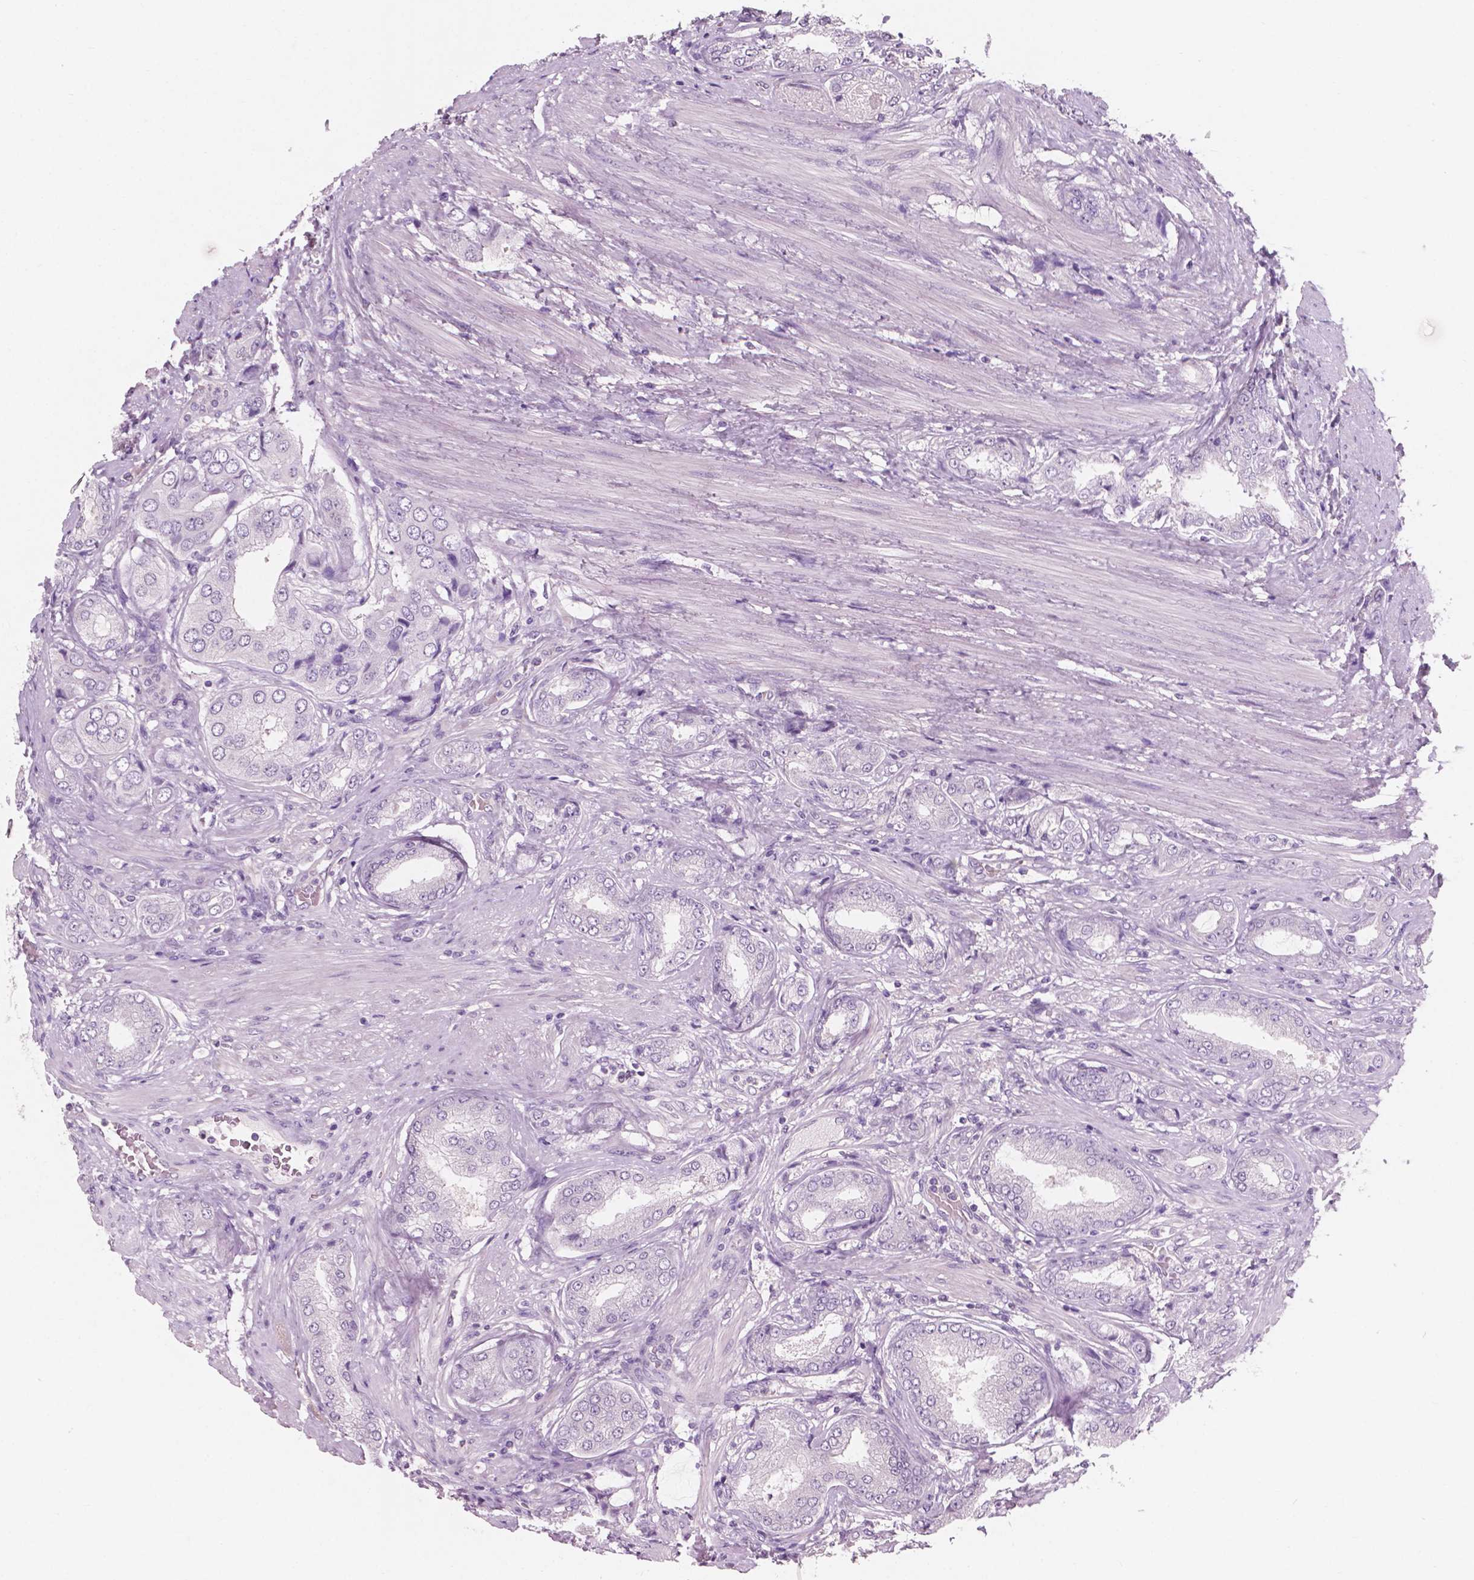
{"staining": {"intensity": "negative", "quantity": "none", "location": "none"}, "tissue": "prostate cancer", "cell_type": "Tumor cells", "image_type": "cancer", "snomed": [{"axis": "morphology", "description": "Adenocarcinoma, NOS"}, {"axis": "topography", "description": "Prostate"}], "caption": "Micrograph shows no significant protein staining in tumor cells of prostate cancer (adenocarcinoma). (DAB immunohistochemistry (IHC) visualized using brightfield microscopy, high magnification).", "gene": "AWAT1", "patient": {"sex": "male", "age": 63}}